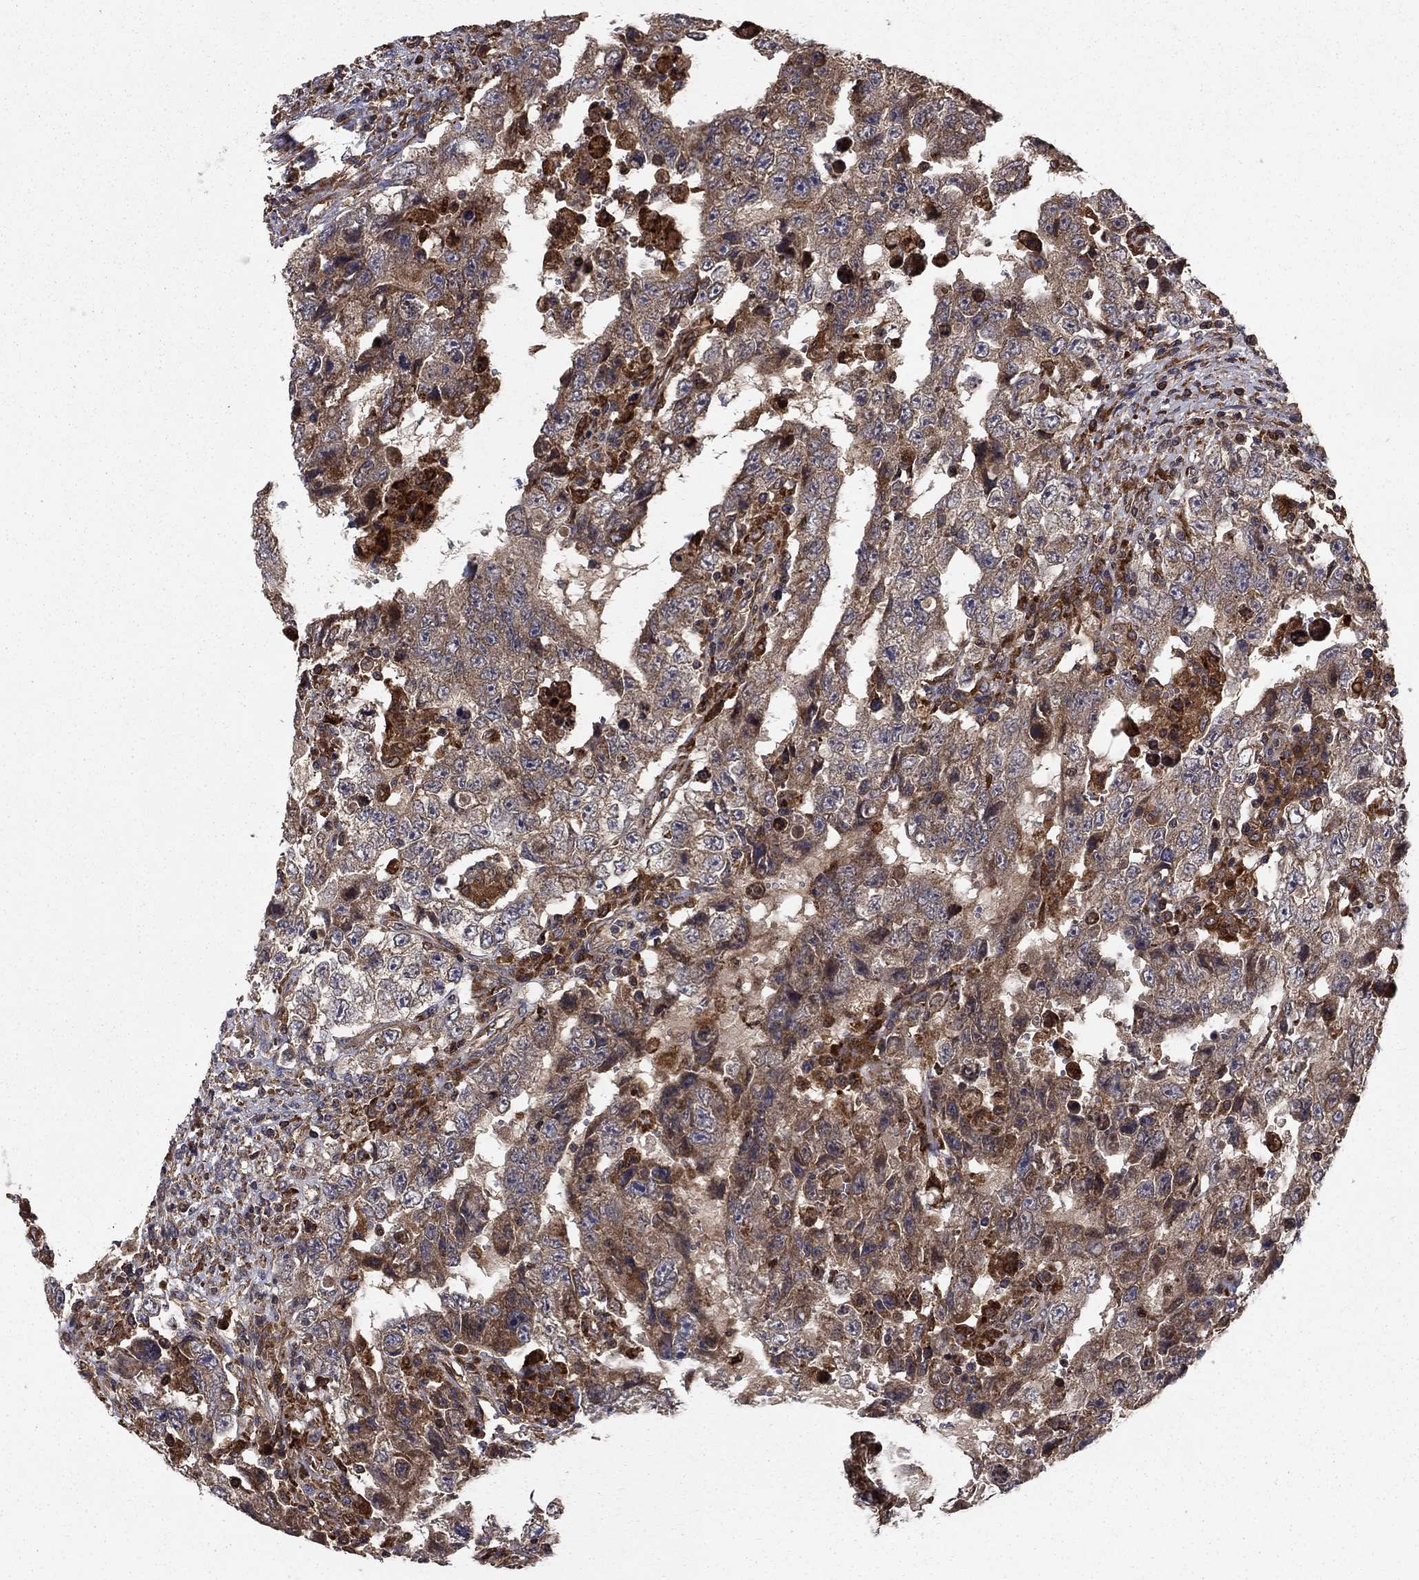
{"staining": {"intensity": "weak", "quantity": ">75%", "location": "cytoplasmic/membranous"}, "tissue": "testis cancer", "cell_type": "Tumor cells", "image_type": "cancer", "snomed": [{"axis": "morphology", "description": "Carcinoma, Embryonal, NOS"}, {"axis": "topography", "description": "Testis"}], "caption": "Immunohistochemical staining of human testis embryonal carcinoma displays weak cytoplasmic/membranous protein positivity in approximately >75% of tumor cells. (DAB (3,3'-diaminobenzidine) IHC with brightfield microscopy, high magnification).", "gene": "BABAM2", "patient": {"sex": "male", "age": 26}}